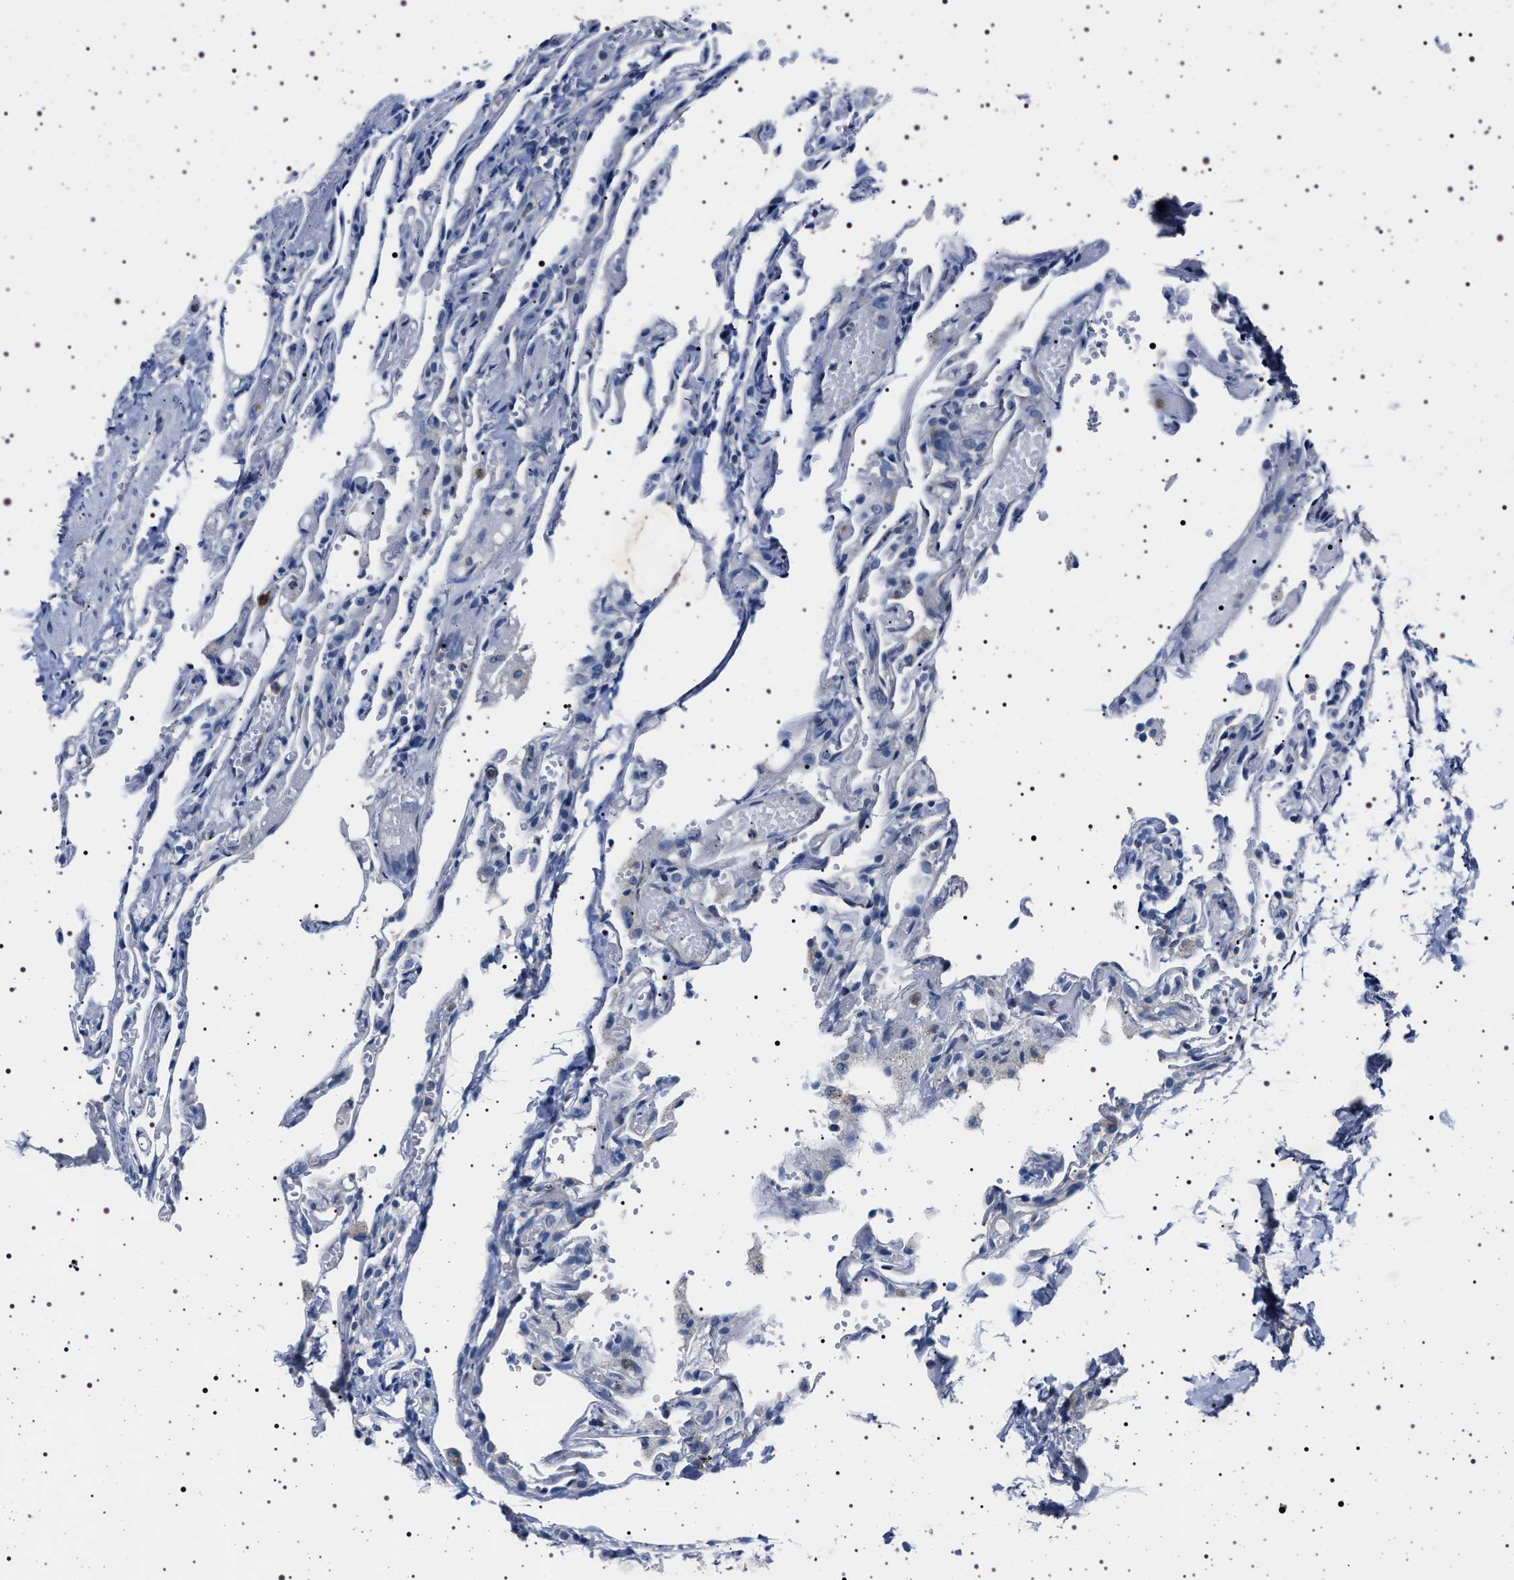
{"staining": {"intensity": "negative", "quantity": "none", "location": "none"}, "tissue": "lung", "cell_type": "Alveolar cells", "image_type": "normal", "snomed": [{"axis": "morphology", "description": "Normal tissue, NOS"}, {"axis": "topography", "description": "Lung"}], "caption": "The image displays no significant expression in alveolar cells of lung. (DAB (3,3'-diaminobenzidine) IHC with hematoxylin counter stain).", "gene": "NAT9", "patient": {"sex": "male", "age": 21}}